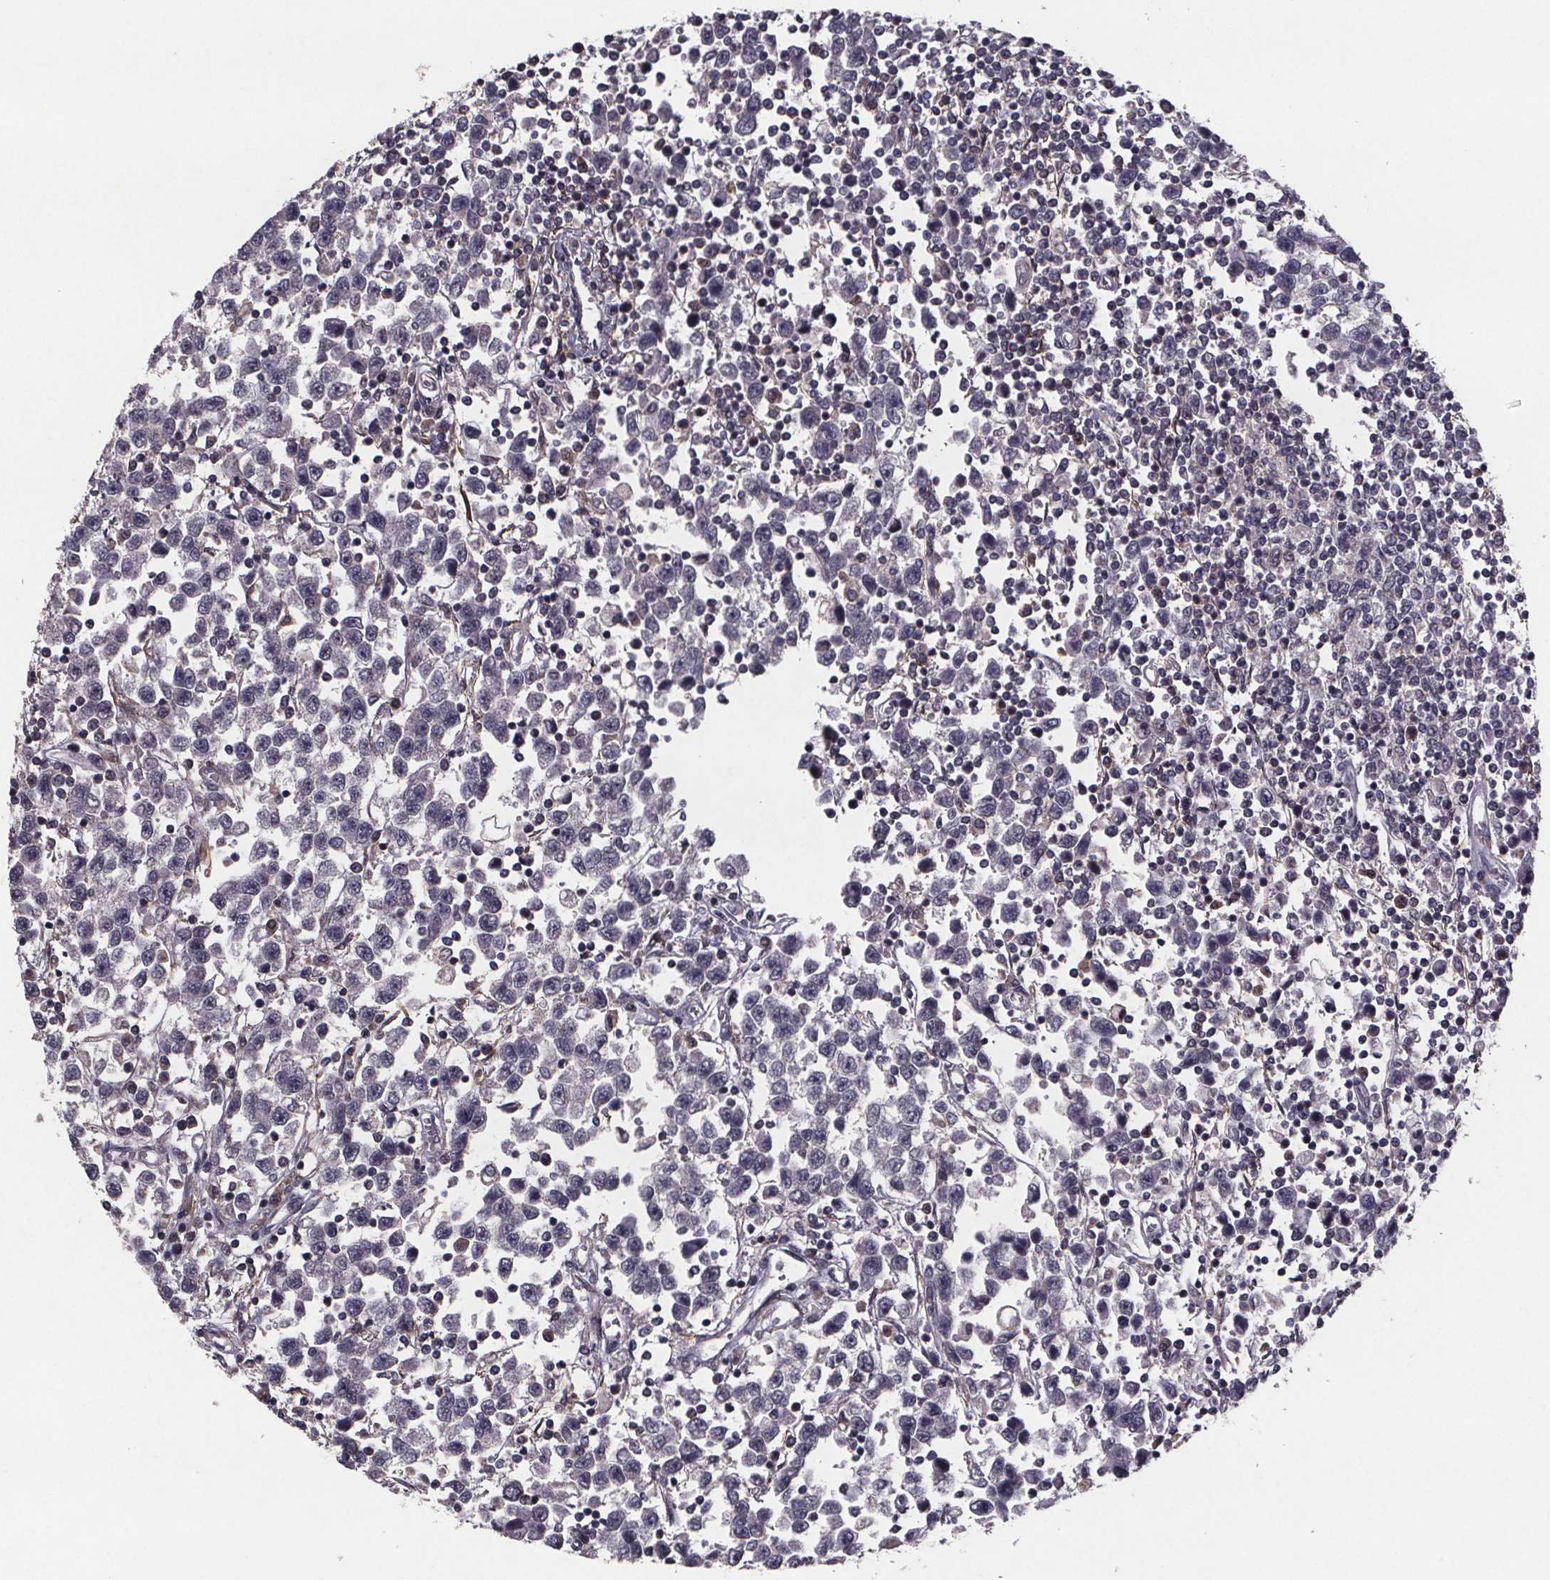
{"staining": {"intensity": "negative", "quantity": "none", "location": "none"}, "tissue": "testis cancer", "cell_type": "Tumor cells", "image_type": "cancer", "snomed": [{"axis": "morphology", "description": "Seminoma, NOS"}, {"axis": "topography", "description": "Testis"}], "caption": "Immunohistochemistry image of neoplastic tissue: testis cancer (seminoma) stained with DAB shows no significant protein expression in tumor cells.", "gene": "PALLD", "patient": {"sex": "male", "age": 34}}